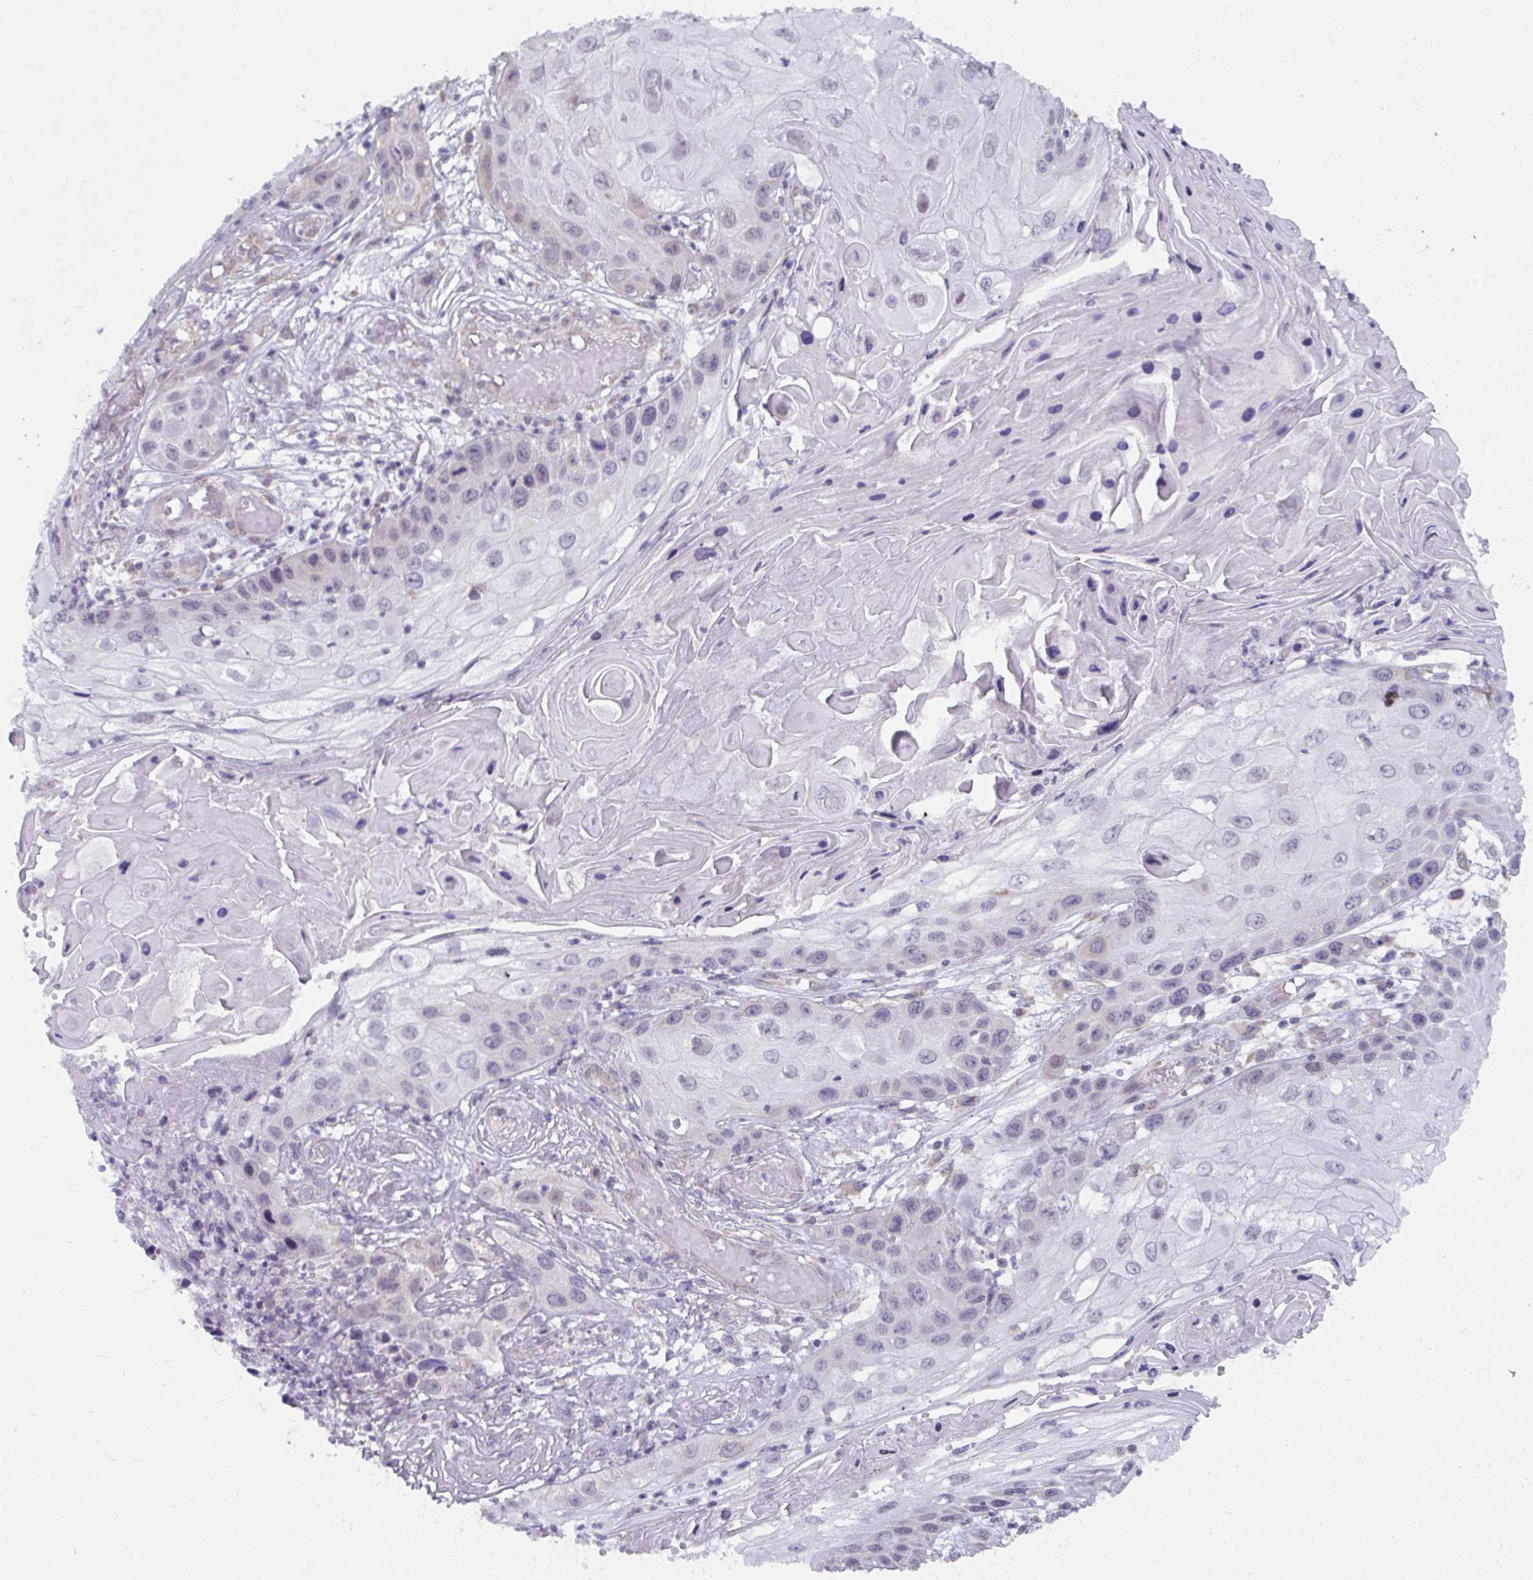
{"staining": {"intensity": "negative", "quantity": "none", "location": "none"}, "tissue": "skin cancer", "cell_type": "Tumor cells", "image_type": "cancer", "snomed": [{"axis": "morphology", "description": "Squamous cell carcinoma, NOS"}, {"axis": "topography", "description": "Skin"}, {"axis": "topography", "description": "Vulva"}], "caption": "DAB immunohistochemical staining of human skin cancer (squamous cell carcinoma) exhibits no significant positivity in tumor cells. (DAB (3,3'-diaminobenzidine) IHC visualized using brightfield microscopy, high magnification).", "gene": "NMNAT1", "patient": {"sex": "female", "age": 44}}